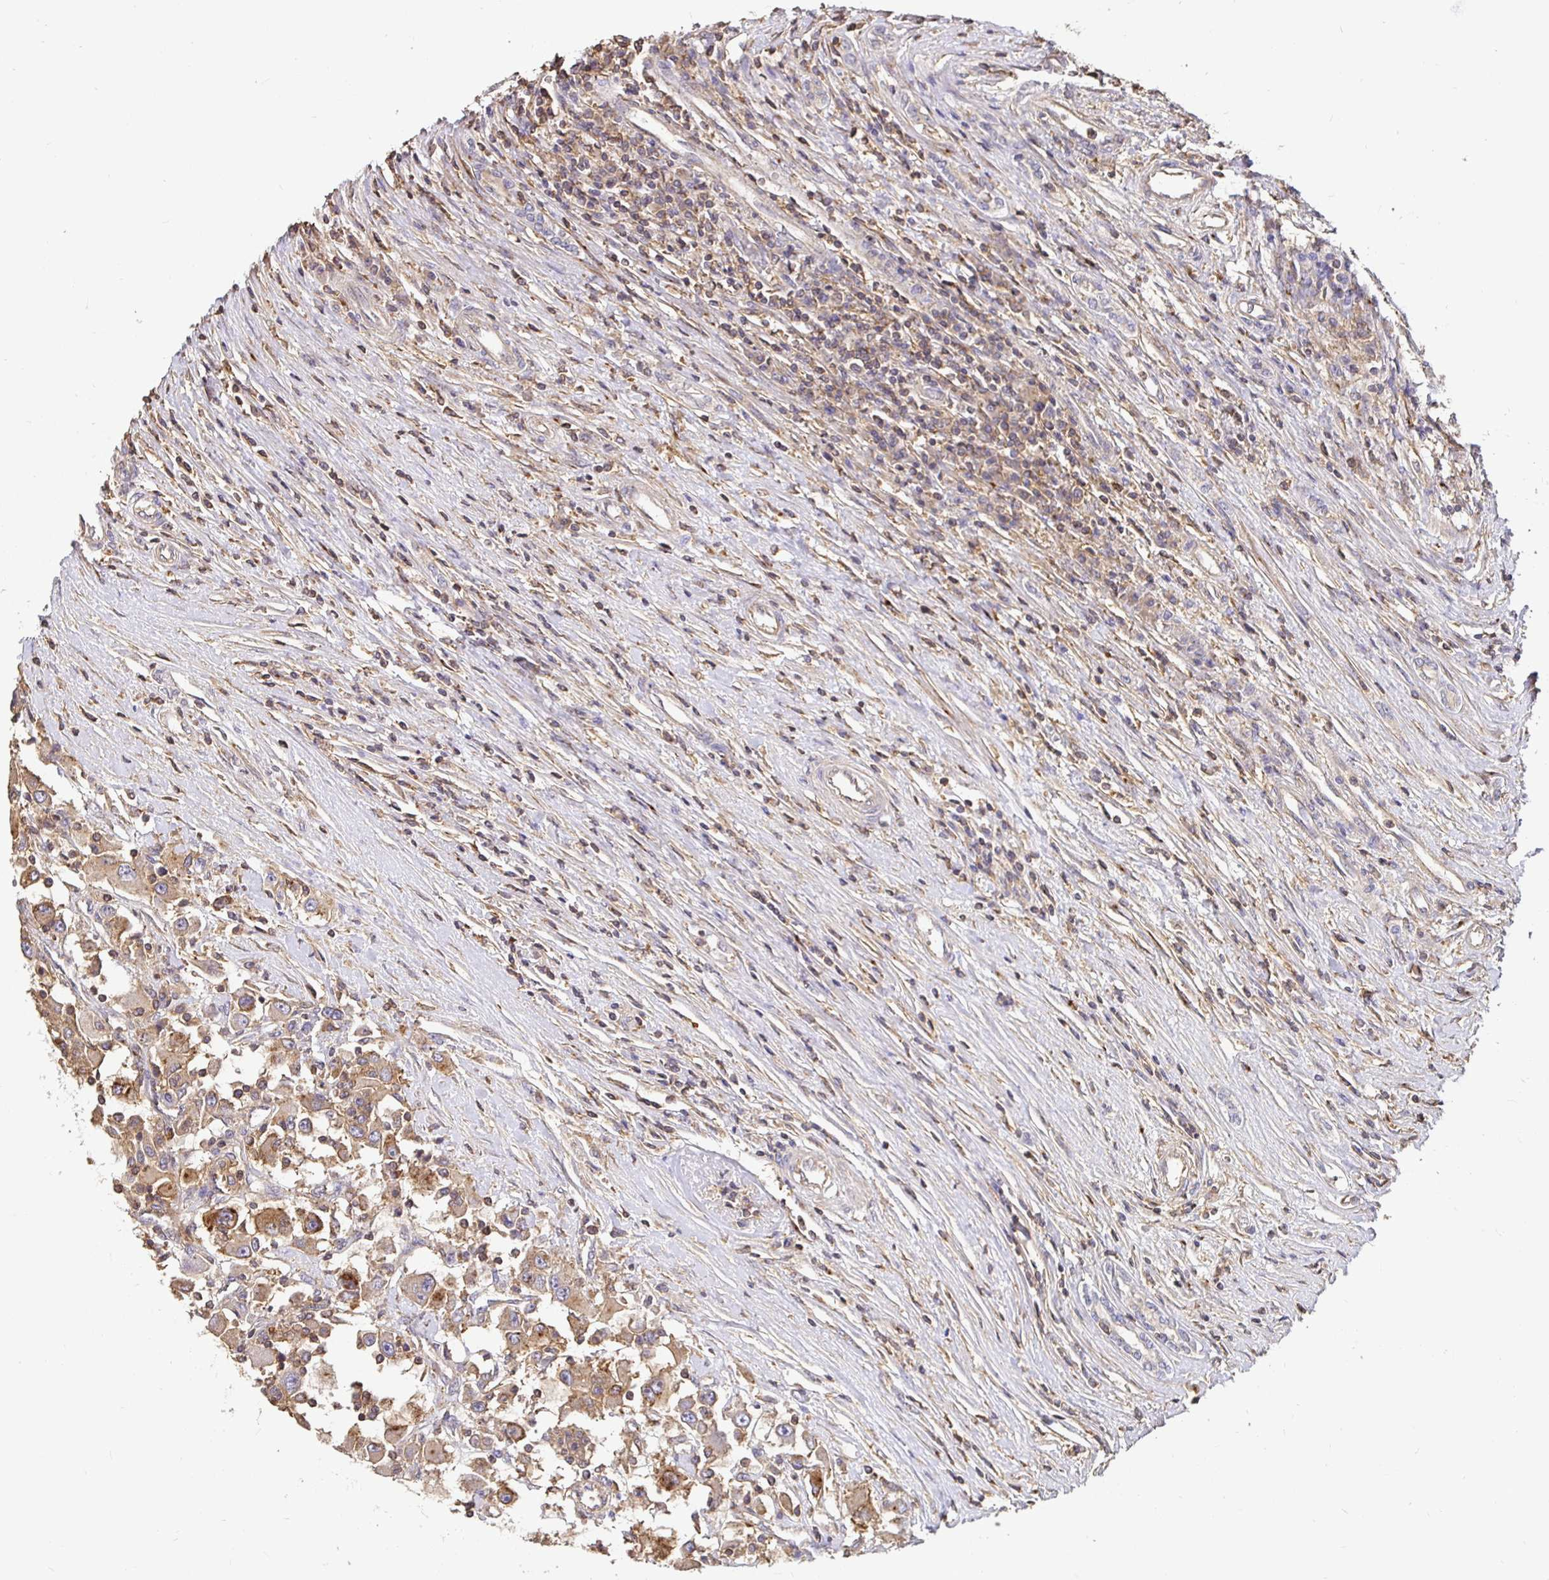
{"staining": {"intensity": "moderate", "quantity": ">75%", "location": "cytoplasmic/membranous"}, "tissue": "renal cancer", "cell_type": "Tumor cells", "image_type": "cancer", "snomed": [{"axis": "morphology", "description": "Adenocarcinoma, NOS"}, {"axis": "topography", "description": "Kidney"}], "caption": "Renal cancer (adenocarcinoma) tissue demonstrates moderate cytoplasmic/membranous staining in about >75% of tumor cells, visualized by immunohistochemistry.", "gene": "C1QTNF7", "patient": {"sex": "female", "age": 67}}